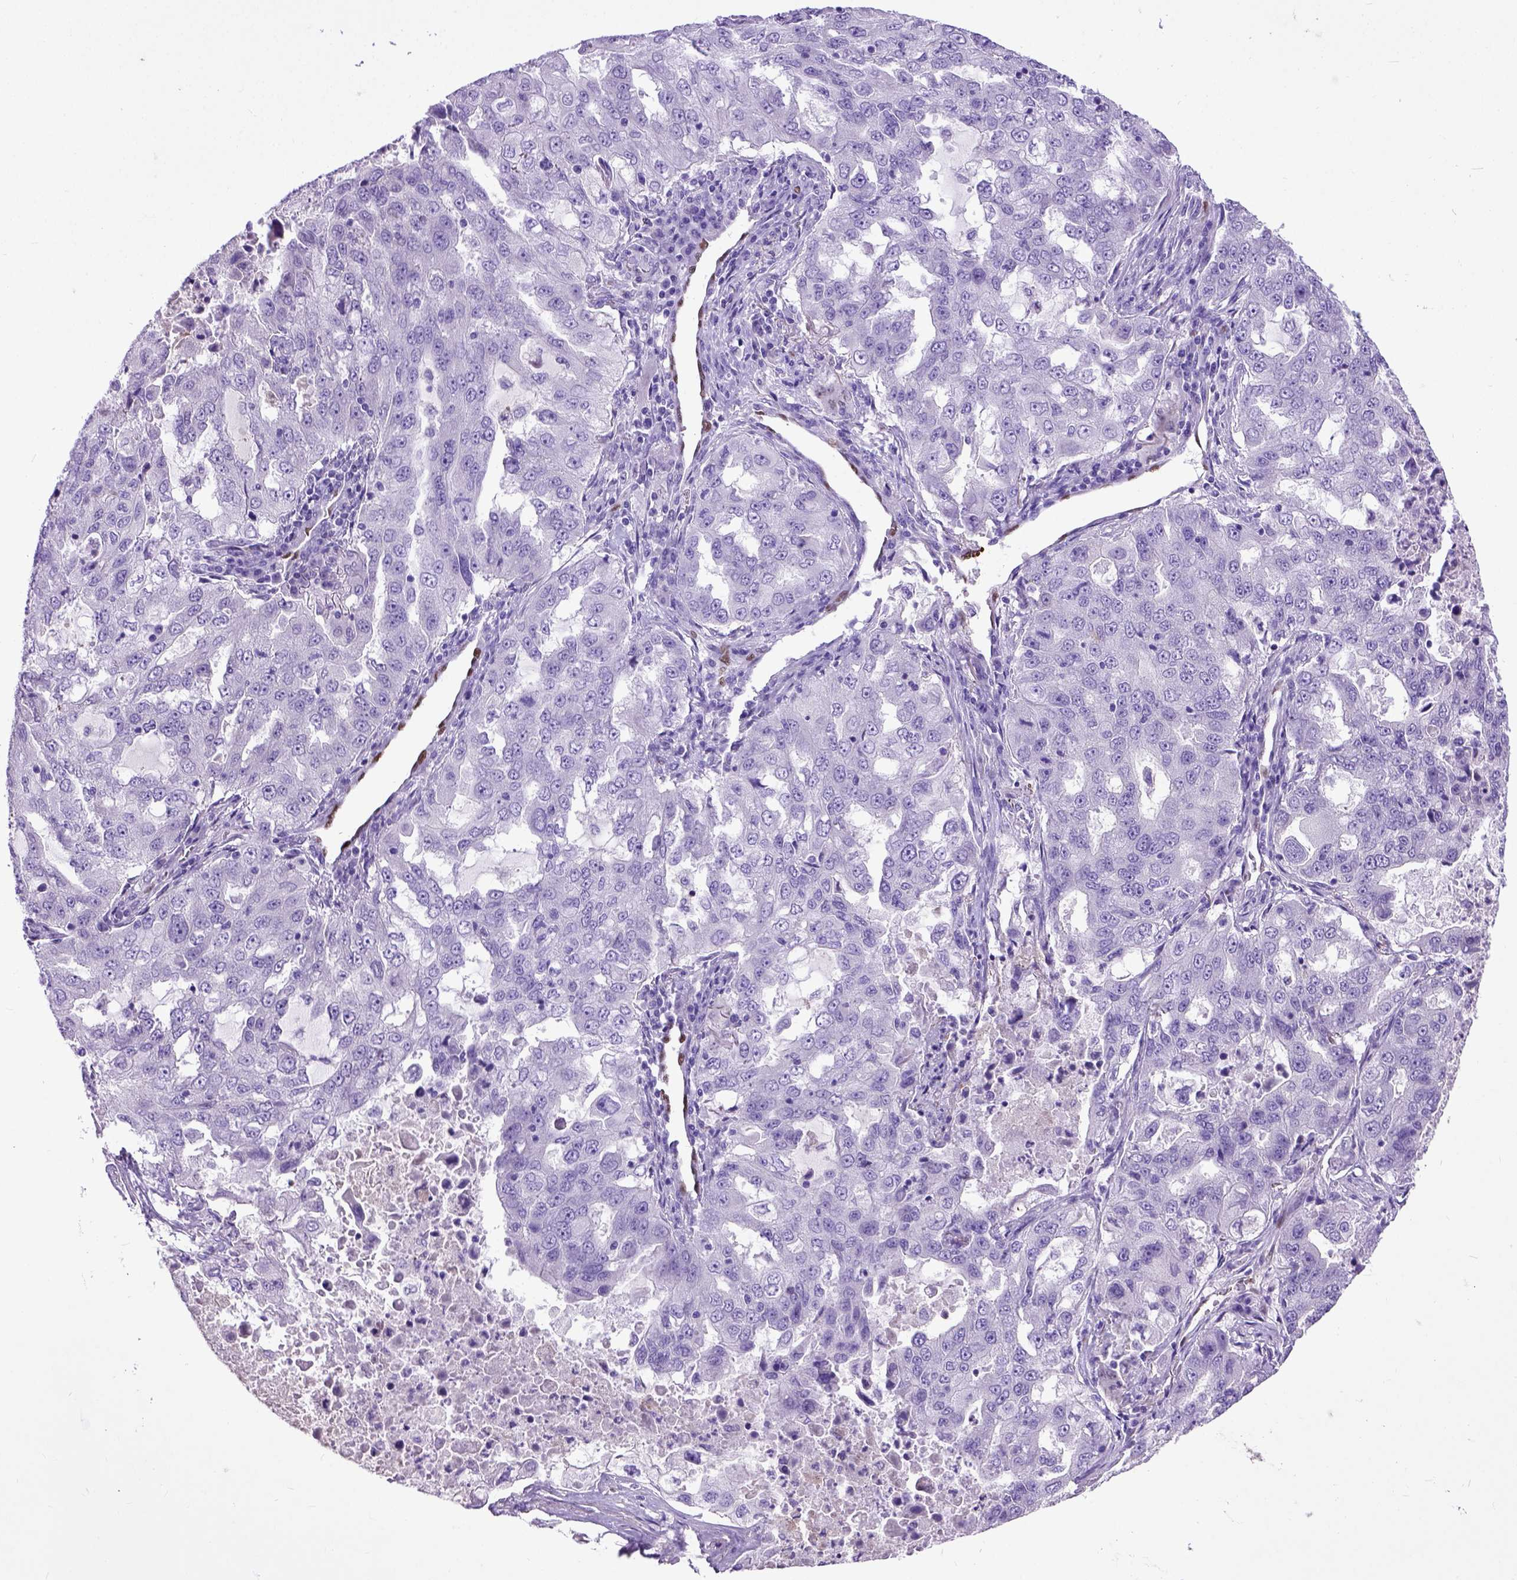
{"staining": {"intensity": "negative", "quantity": "none", "location": "none"}, "tissue": "lung cancer", "cell_type": "Tumor cells", "image_type": "cancer", "snomed": [{"axis": "morphology", "description": "Adenocarcinoma, NOS"}, {"axis": "topography", "description": "Lung"}], "caption": "Immunohistochemistry photomicrograph of neoplastic tissue: human lung adenocarcinoma stained with DAB displays no significant protein positivity in tumor cells.", "gene": "ADAMTS8", "patient": {"sex": "female", "age": 61}}